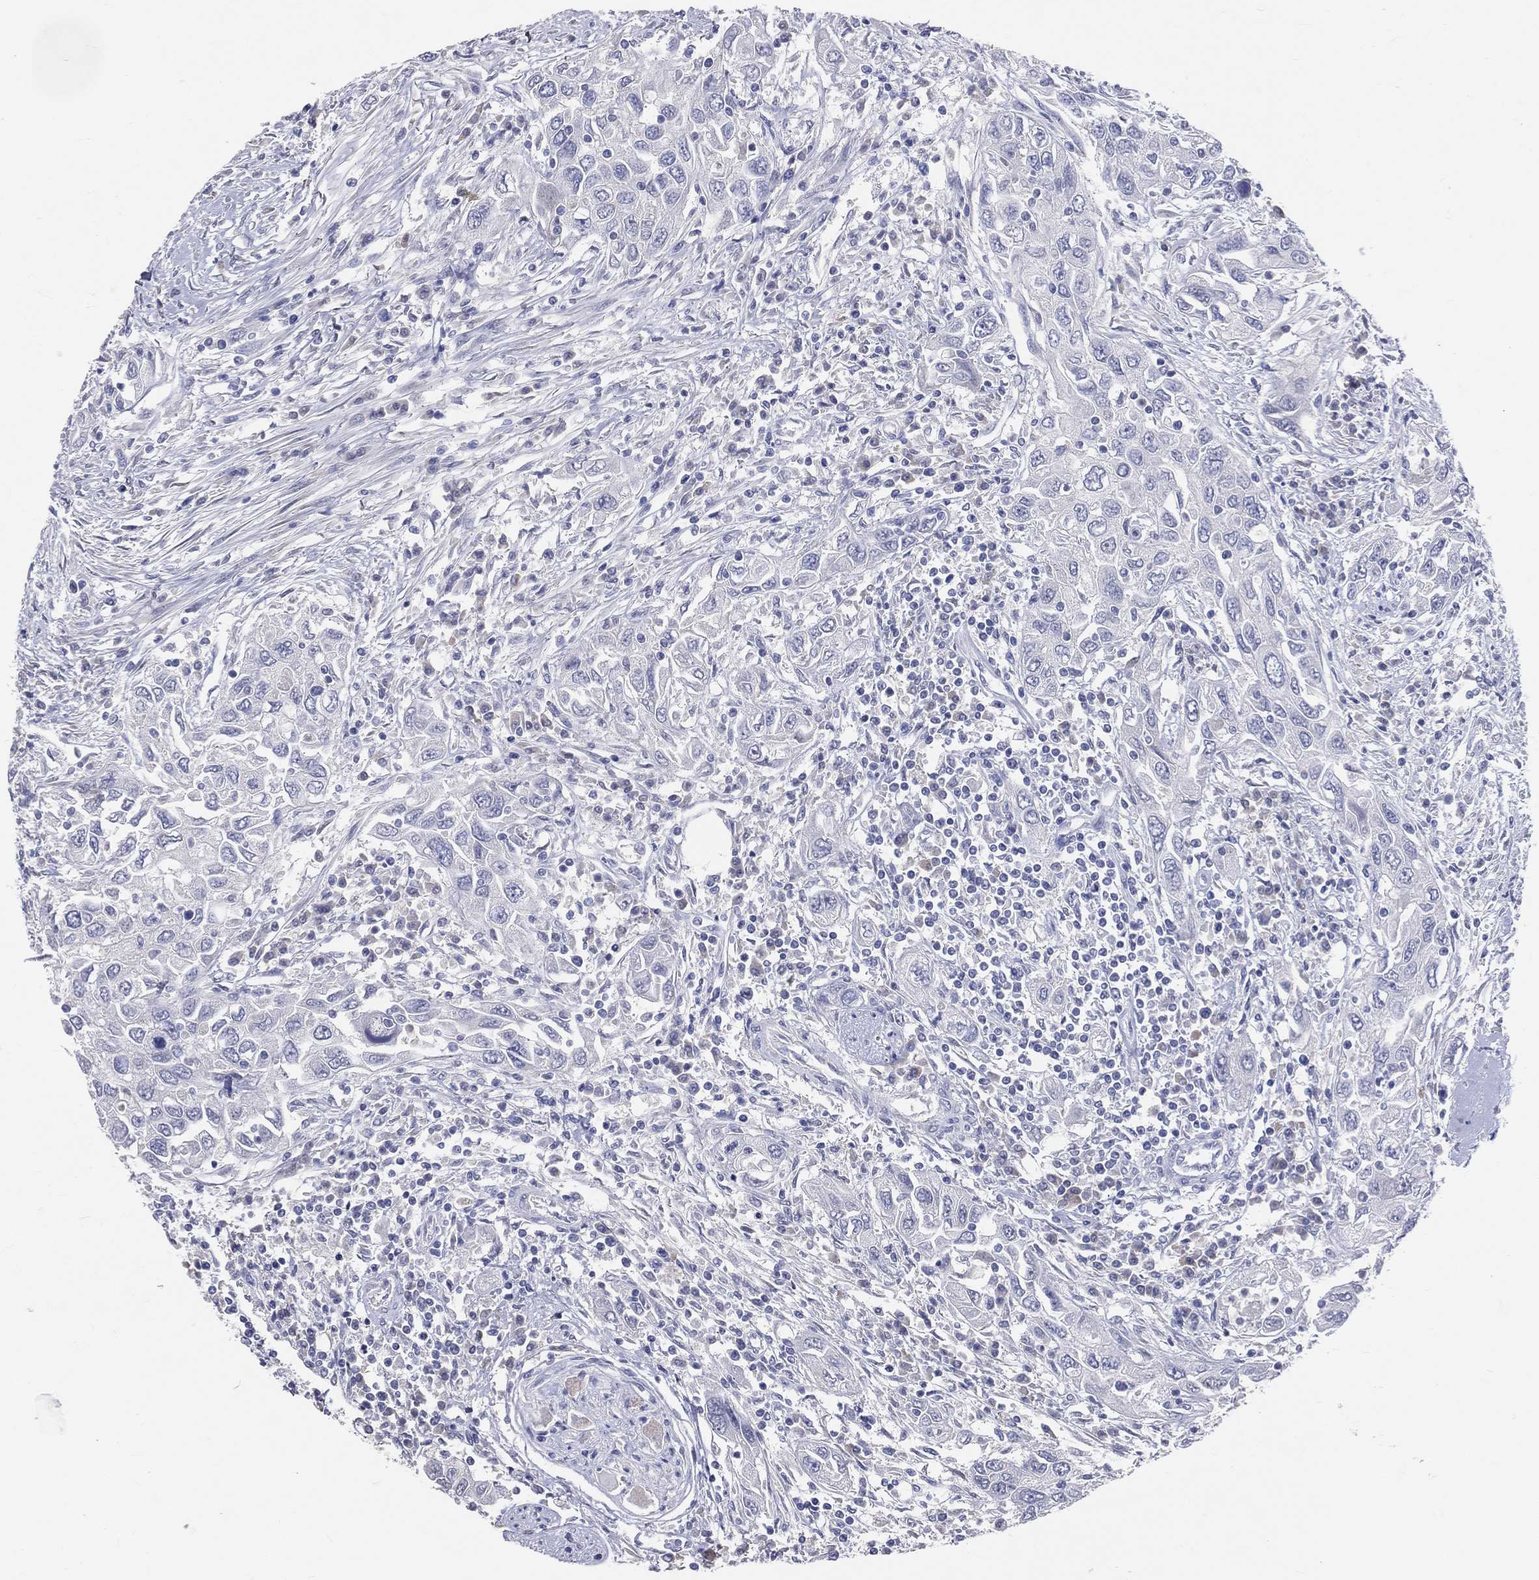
{"staining": {"intensity": "negative", "quantity": "none", "location": "none"}, "tissue": "urothelial cancer", "cell_type": "Tumor cells", "image_type": "cancer", "snomed": [{"axis": "morphology", "description": "Urothelial carcinoma, High grade"}, {"axis": "topography", "description": "Urinary bladder"}], "caption": "Immunohistochemical staining of urothelial carcinoma (high-grade) shows no significant staining in tumor cells.", "gene": "LAT", "patient": {"sex": "male", "age": 76}}